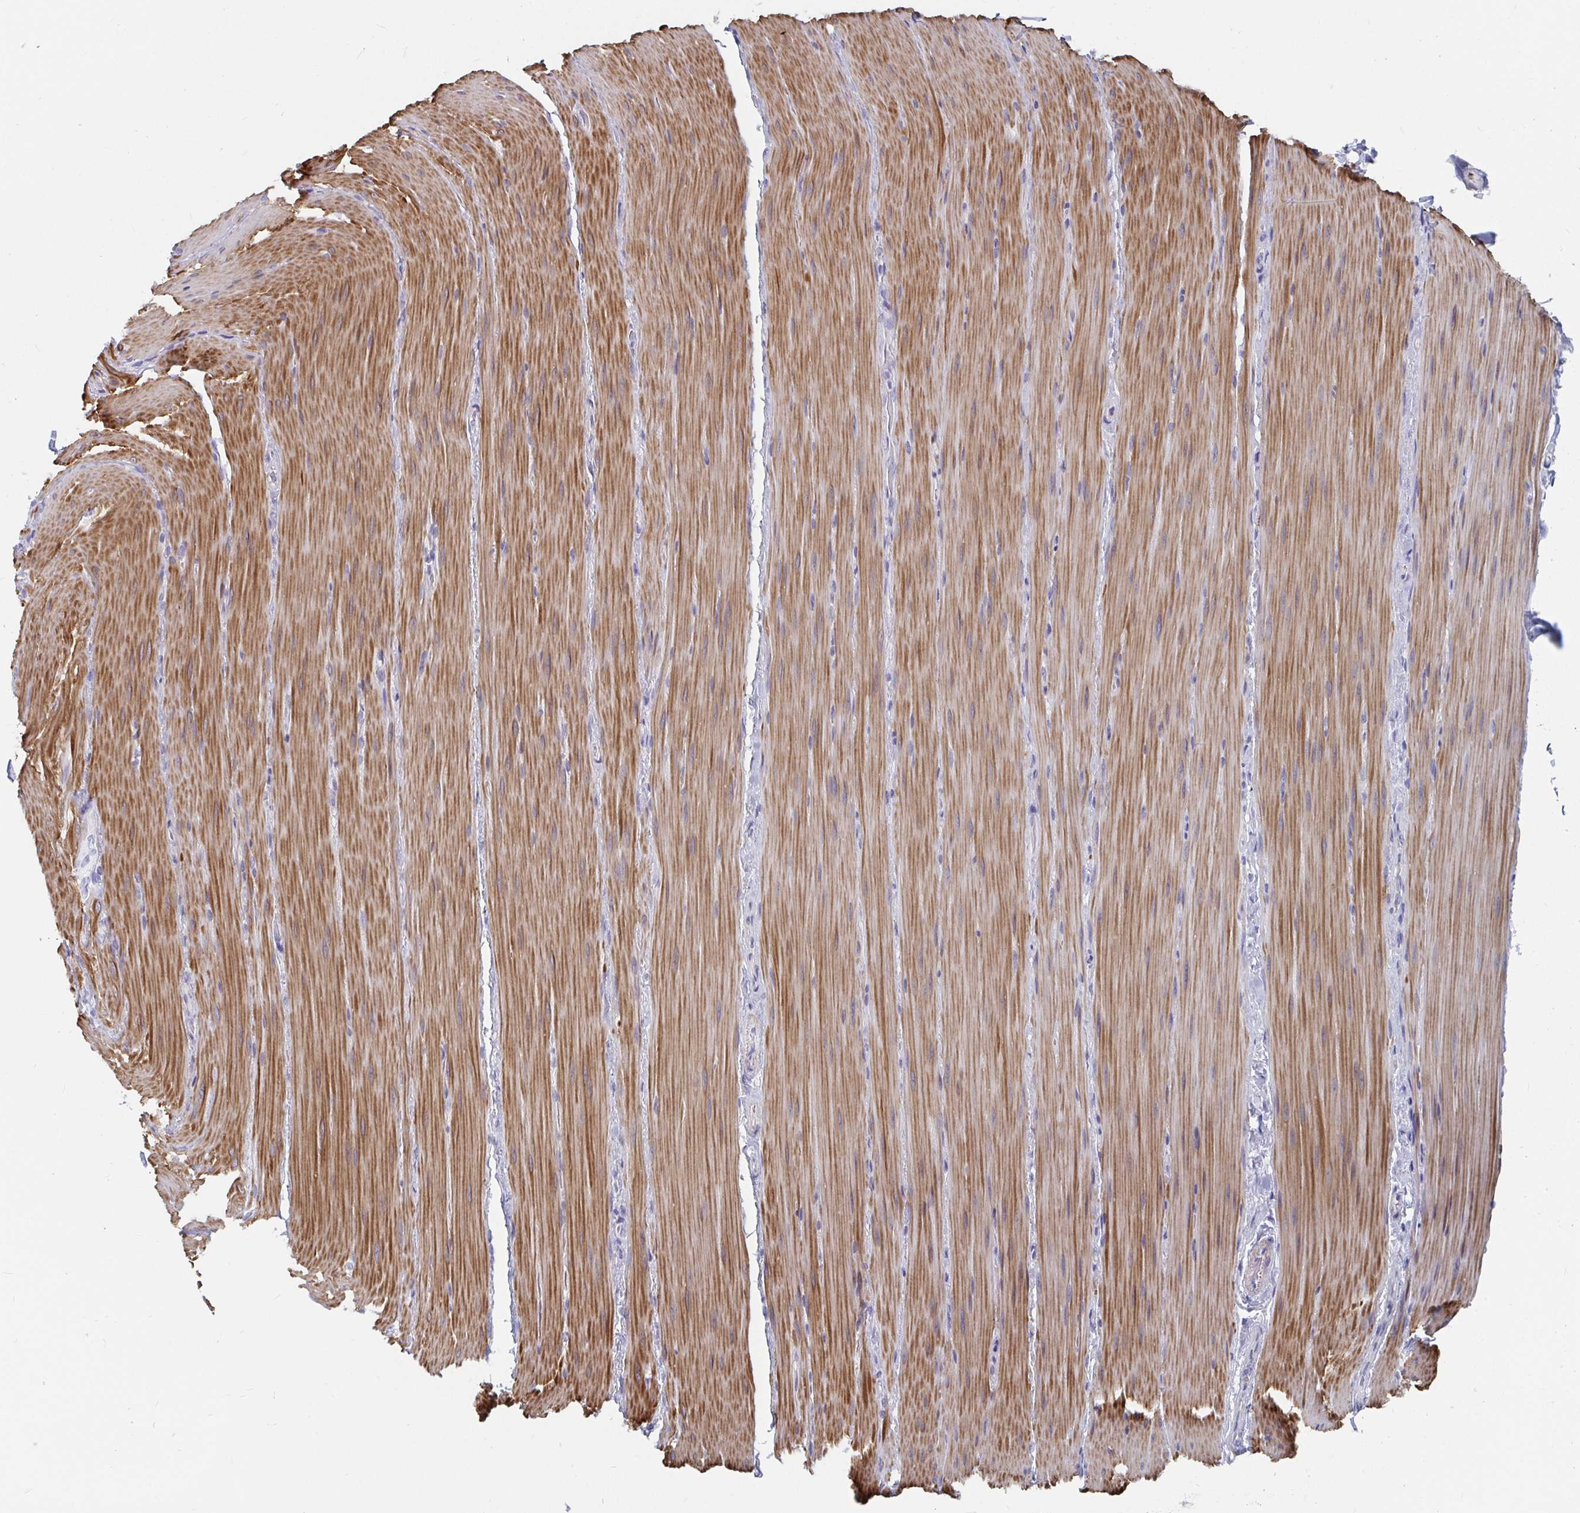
{"staining": {"intensity": "moderate", "quantity": ">75%", "location": "cytoplasmic/membranous"}, "tissue": "smooth muscle", "cell_type": "Smooth muscle cells", "image_type": "normal", "snomed": [{"axis": "morphology", "description": "Normal tissue, NOS"}, {"axis": "topography", "description": "Smooth muscle"}, {"axis": "topography", "description": "Colon"}], "caption": "Smooth muscle stained with a brown dye exhibits moderate cytoplasmic/membranous positive positivity in about >75% of smooth muscle cells.", "gene": "ZFP82", "patient": {"sex": "male", "age": 73}}